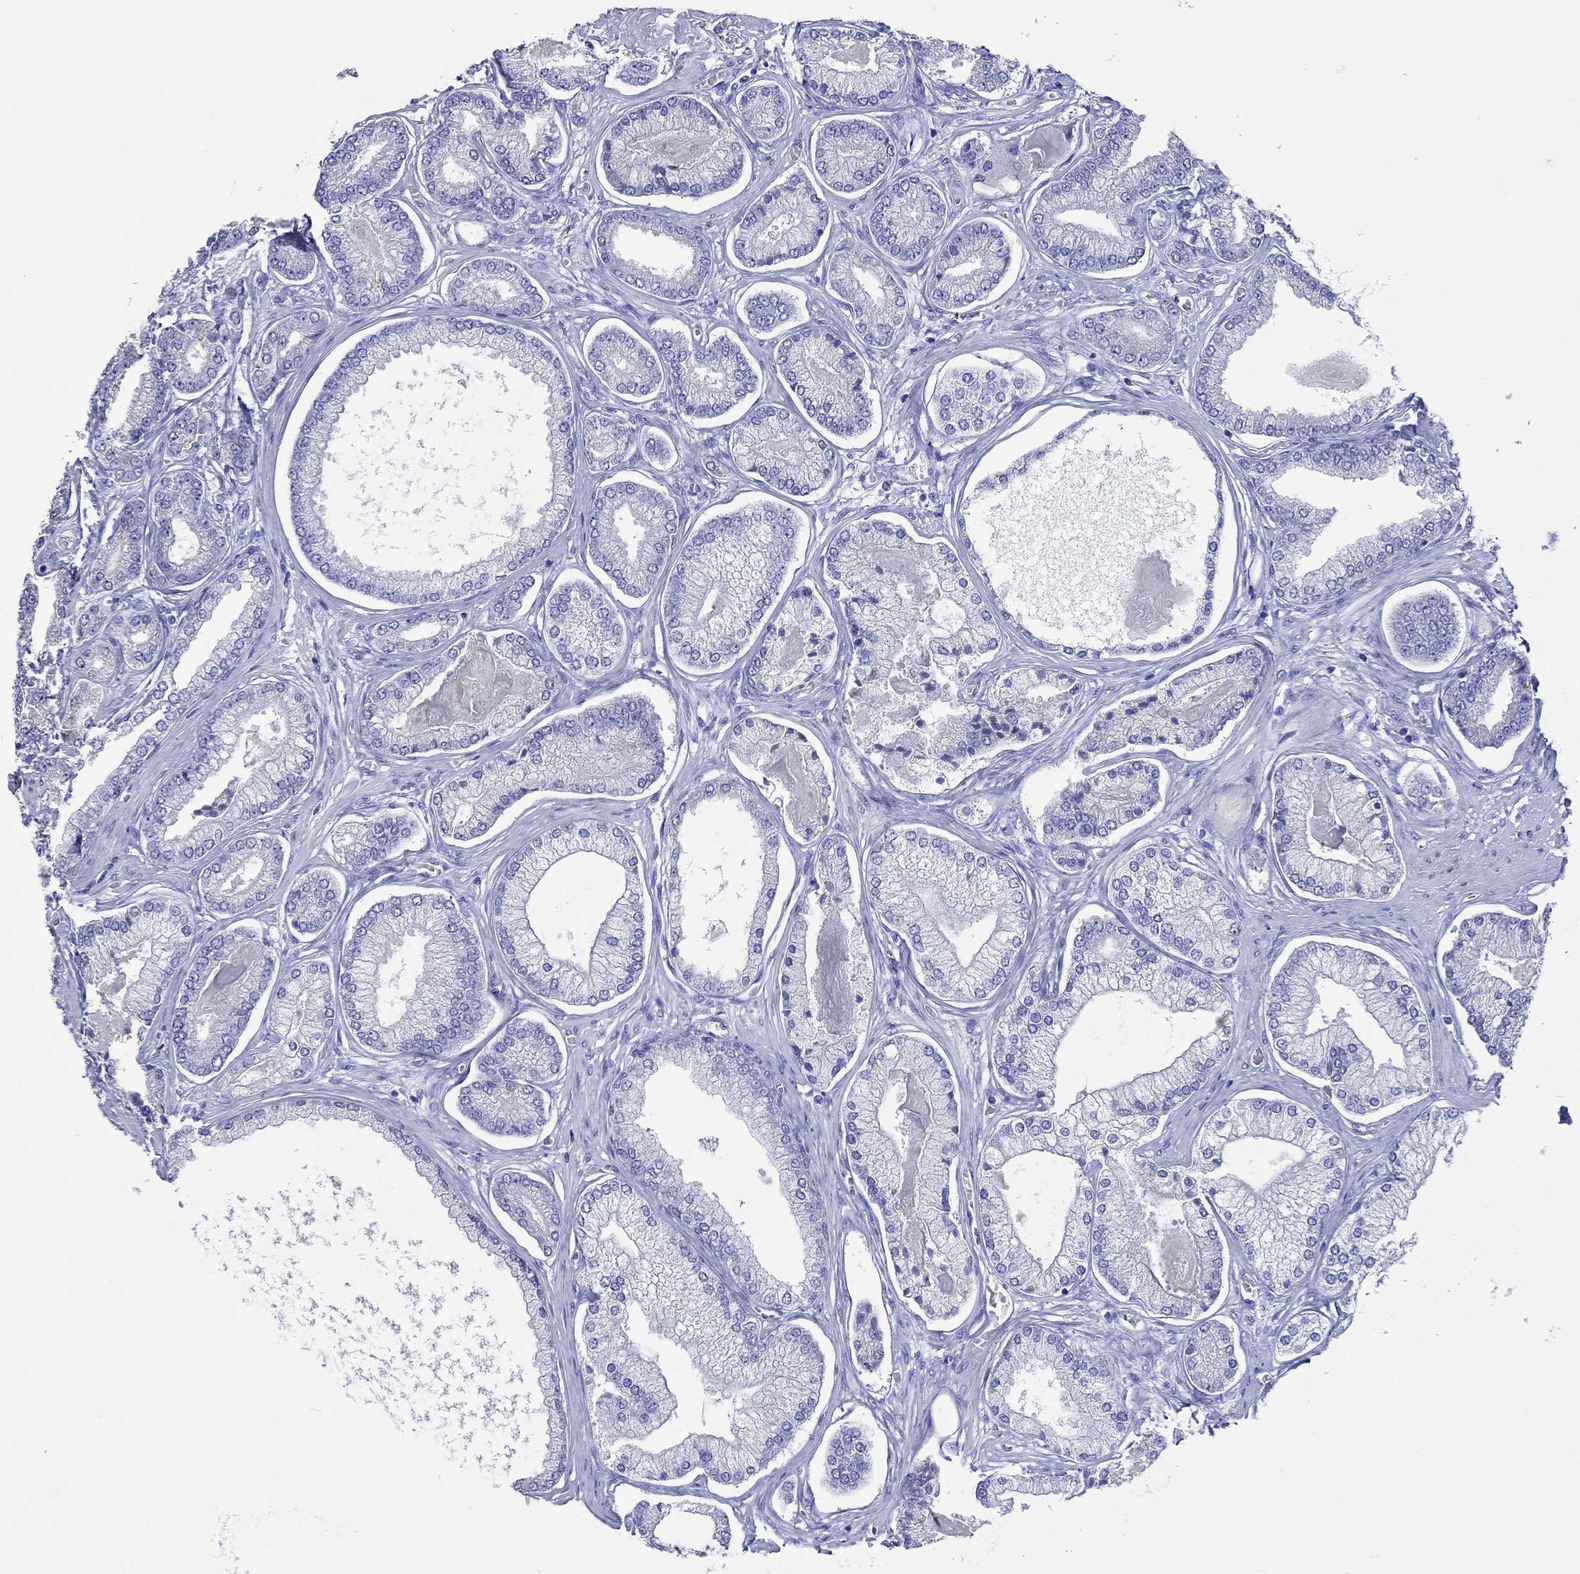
{"staining": {"intensity": "negative", "quantity": "none", "location": "none"}, "tissue": "prostate cancer", "cell_type": "Tumor cells", "image_type": "cancer", "snomed": [{"axis": "morphology", "description": "Adenocarcinoma, Low grade"}, {"axis": "topography", "description": "Prostate"}], "caption": "This photomicrograph is of prostate cancer stained with IHC to label a protein in brown with the nuclei are counter-stained blue. There is no staining in tumor cells. The staining was performed using DAB (3,3'-diaminobenzidine) to visualize the protein expression in brown, while the nuclei were stained in blue with hematoxylin (Magnification: 20x).", "gene": "HCRT", "patient": {"sex": "male", "age": 57}}